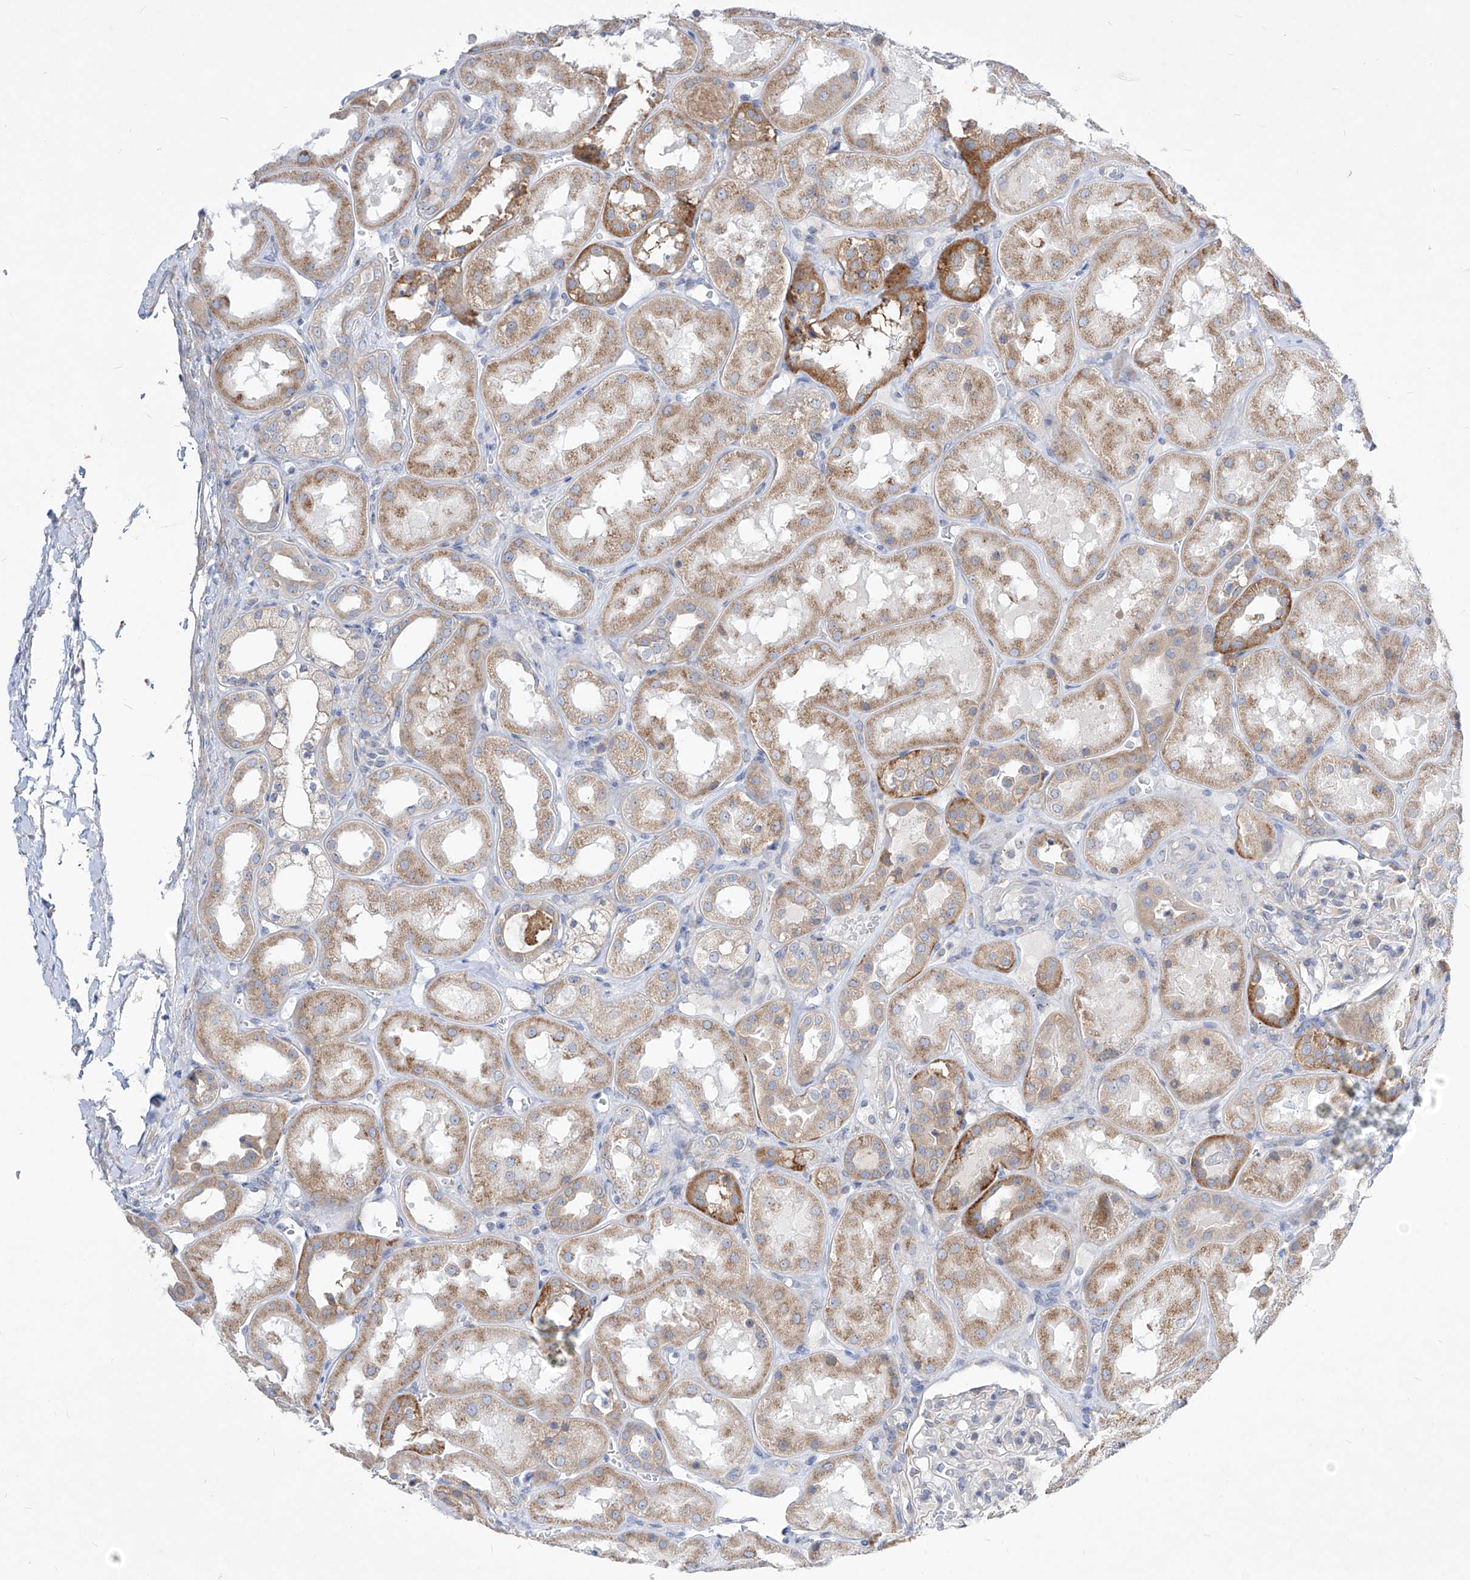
{"staining": {"intensity": "negative", "quantity": "none", "location": "none"}, "tissue": "kidney", "cell_type": "Cells in glomeruli", "image_type": "normal", "snomed": [{"axis": "morphology", "description": "Normal tissue, NOS"}, {"axis": "topography", "description": "Kidney"}], "caption": "Protein analysis of normal kidney displays no significant expression in cells in glomeruli.", "gene": "UFL1", "patient": {"sex": "male", "age": 70}}